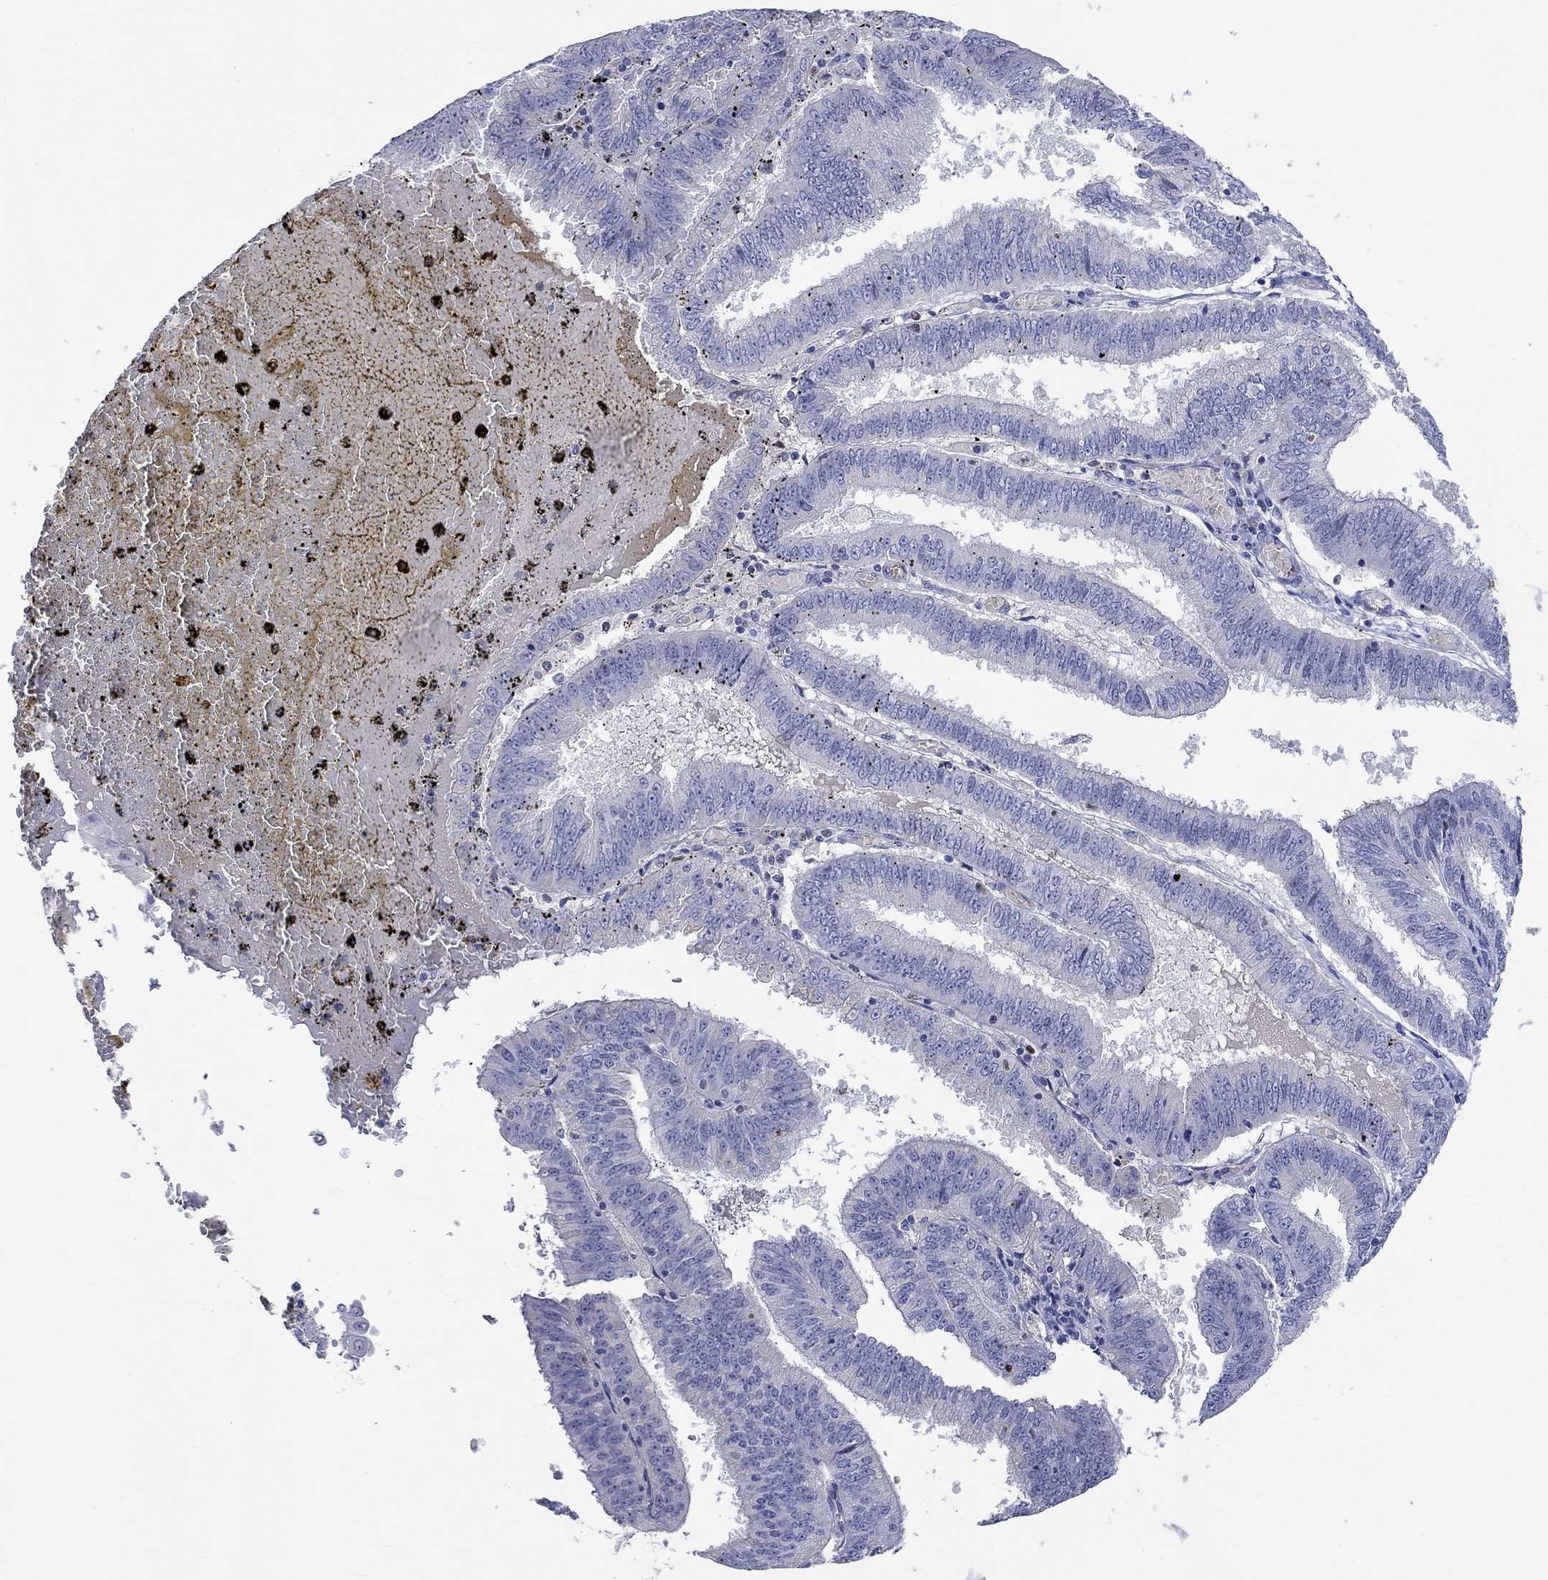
{"staining": {"intensity": "negative", "quantity": "none", "location": "none"}, "tissue": "endometrial cancer", "cell_type": "Tumor cells", "image_type": "cancer", "snomed": [{"axis": "morphology", "description": "Adenocarcinoma, NOS"}, {"axis": "topography", "description": "Endometrium"}], "caption": "The histopathology image reveals no staining of tumor cells in endometrial cancer (adenocarcinoma). The staining was performed using DAB to visualize the protein expression in brown, while the nuclei were stained in blue with hematoxylin (Magnification: 20x).", "gene": "DLK1", "patient": {"sex": "female", "age": 66}}